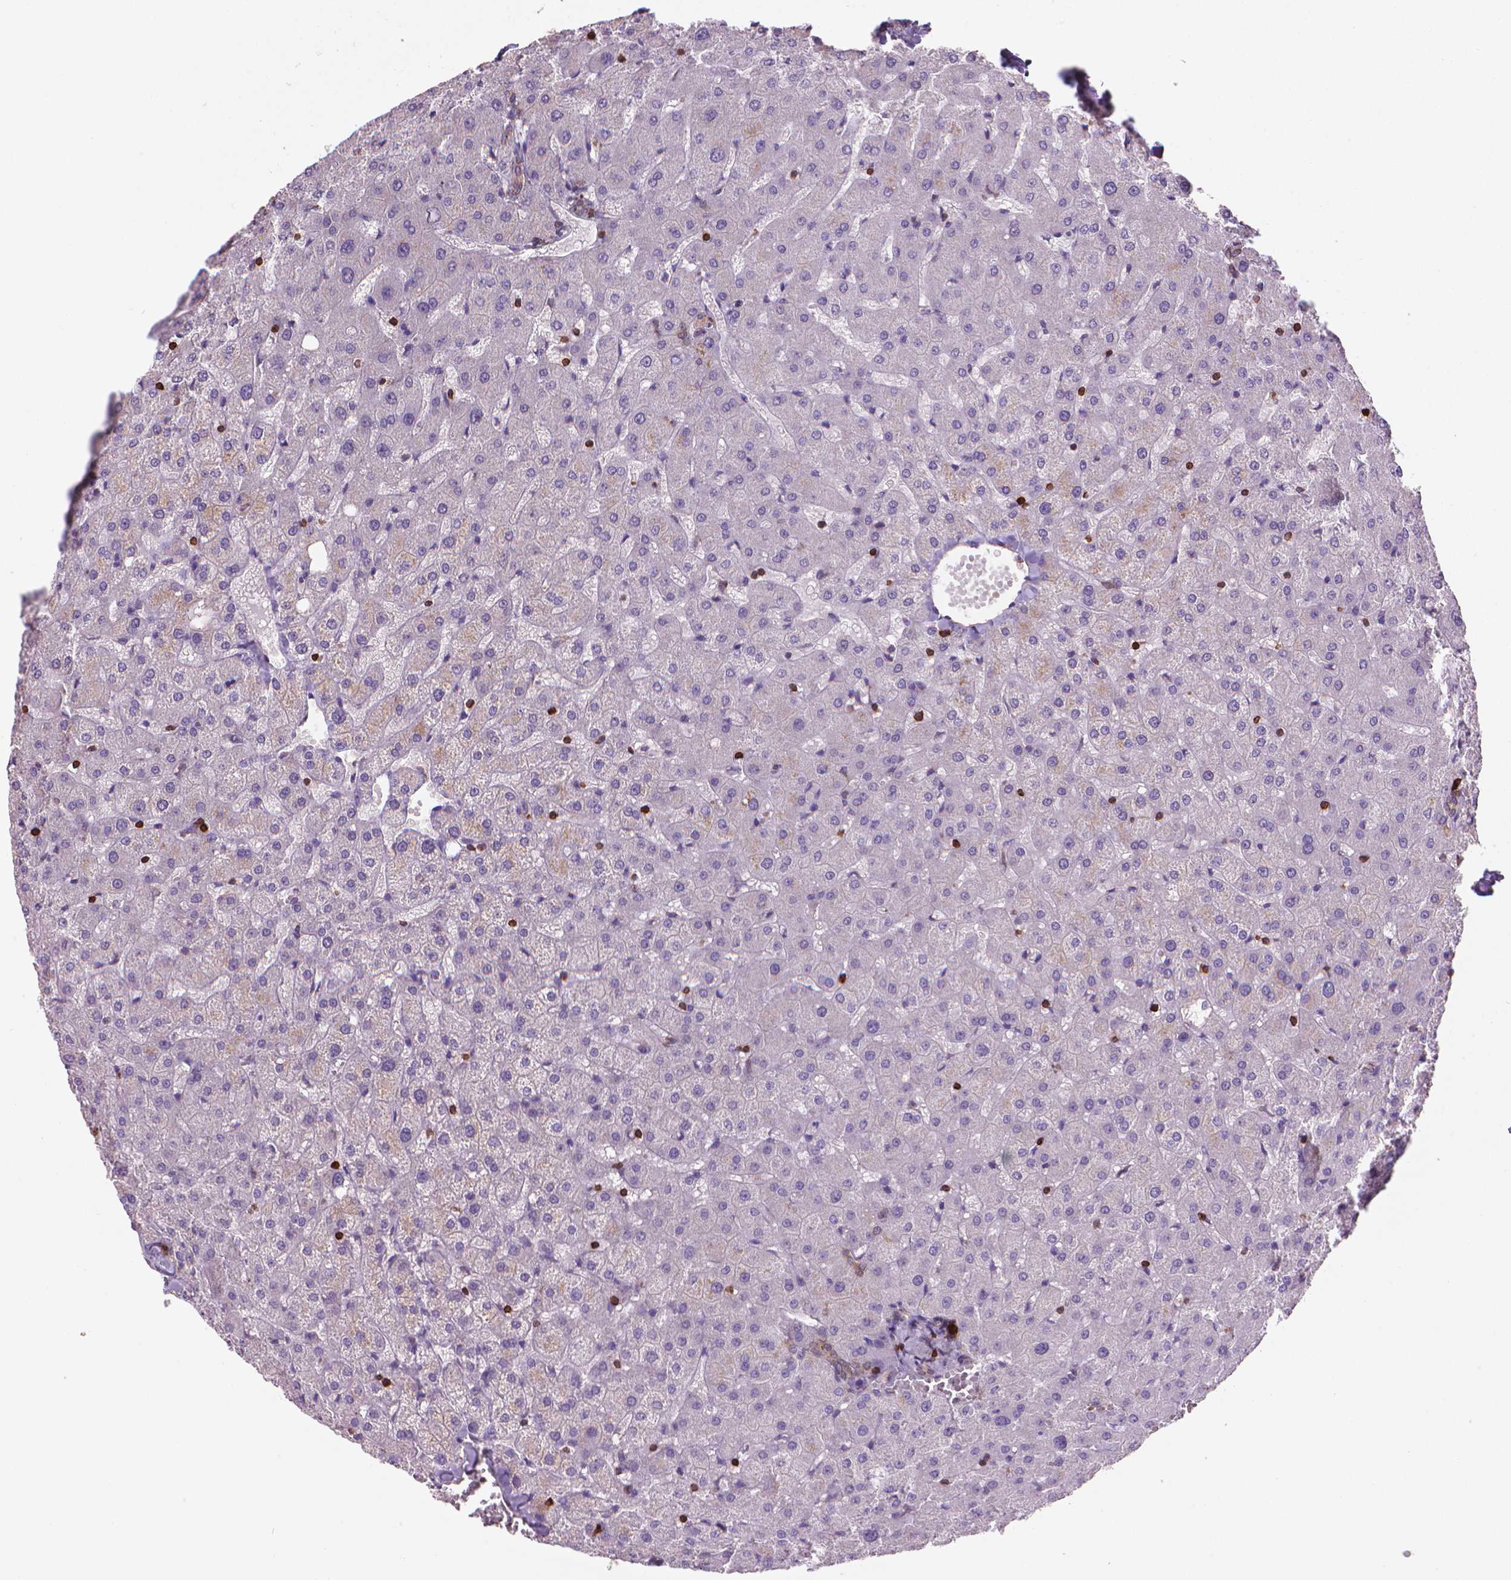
{"staining": {"intensity": "negative", "quantity": "none", "location": "none"}, "tissue": "liver", "cell_type": "Cholangiocytes", "image_type": "normal", "snomed": [{"axis": "morphology", "description": "Normal tissue, NOS"}, {"axis": "topography", "description": "Liver"}], "caption": "An immunohistochemistry (IHC) image of normal liver is shown. There is no staining in cholangiocytes of liver.", "gene": "BCL2", "patient": {"sex": "female", "age": 50}}